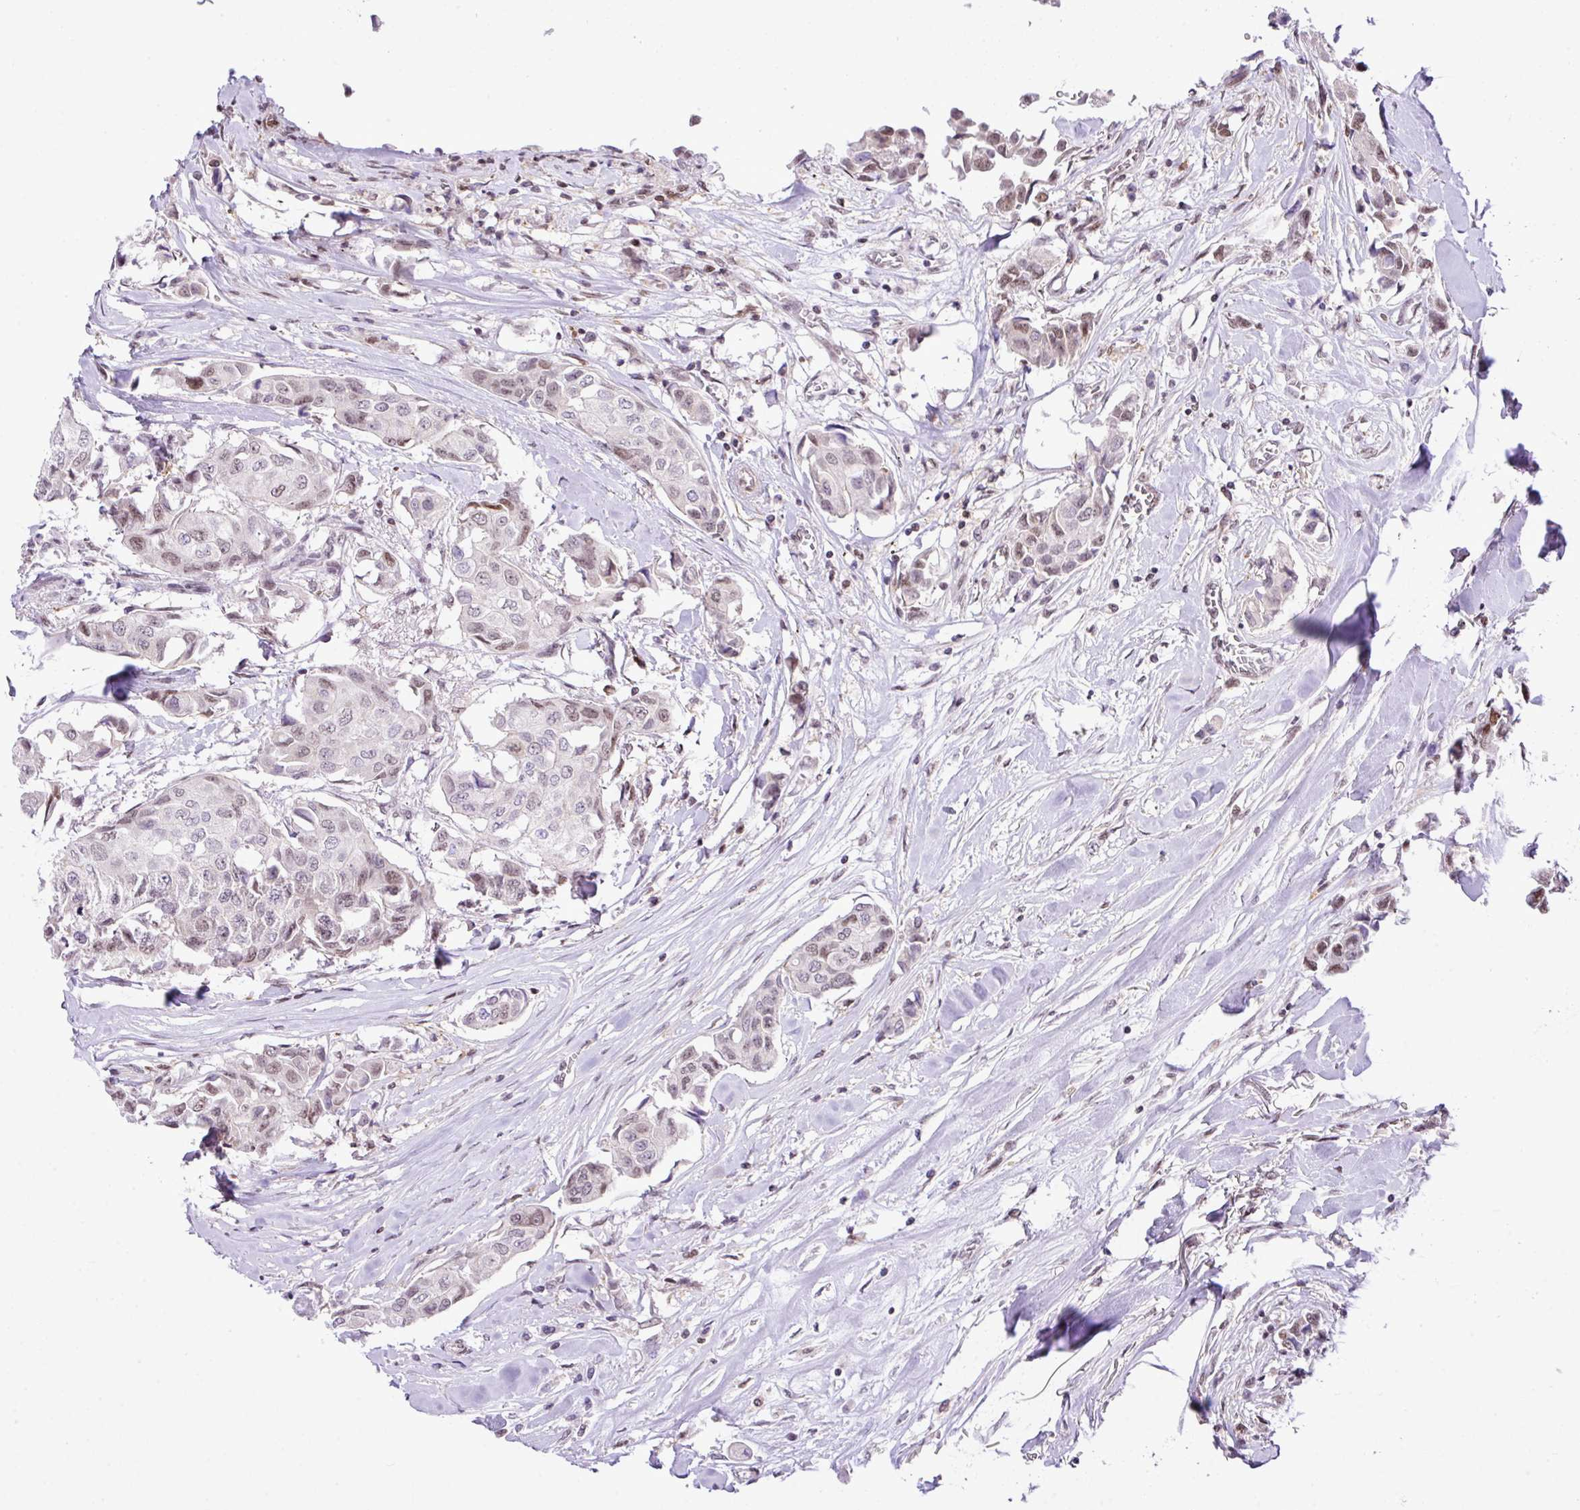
{"staining": {"intensity": "weak", "quantity": "25%-75%", "location": "nuclear"}, "tissue": "breast cancer", "cell_type": "Tumor cells", "image_type": "cancer", "snomed": [{"axis": "morphology", "description": "Duct carcinoma"}, {"axis": "topography", "description": "Breast"}], "caption": "Protein staining of breast cancer tissue reveals weak nuclear staining in about 25%-75% of tumor cells.", "gene": "CCDC137", "patient": {"sex": "female", "age": 80}}